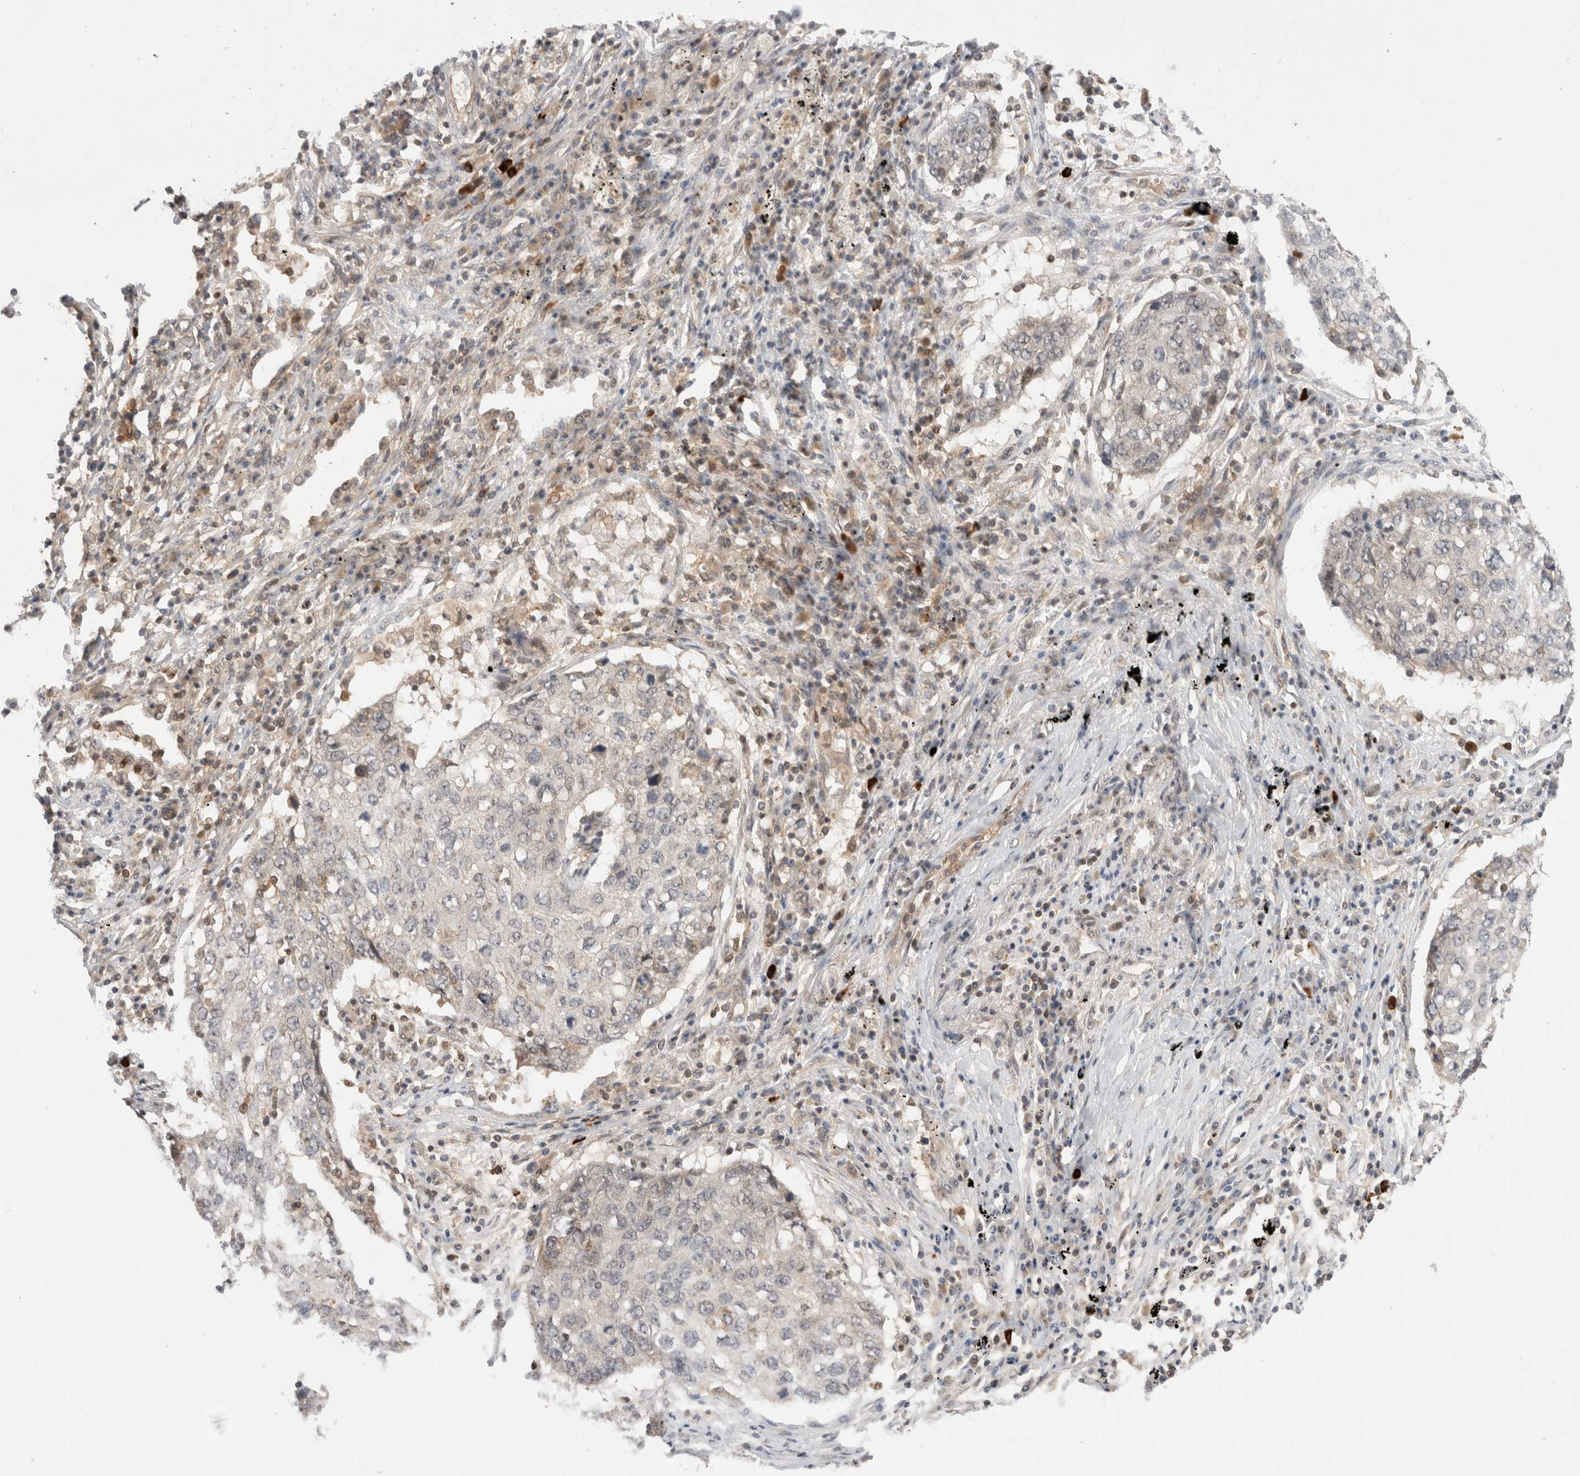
{"staining": {"intensity": "weak", "quantity": "<25%", "location": "cytoplasmic/membranous"}, "tissue": "lung cancer", "cell_type": "Tumor cells", "image_type": "cancer", "snomed": [{"axis": "morphology", "description": "Squamous cell carcinoma, NOS"}, {"axis": "topography", "description": "Lung"}], "caption": "IHC of human lung squamous cell carcinoma demonstrates no expression in tumor cells.", "gene": "NFKB1", "patient": {"sex": "female", "age": 63}}